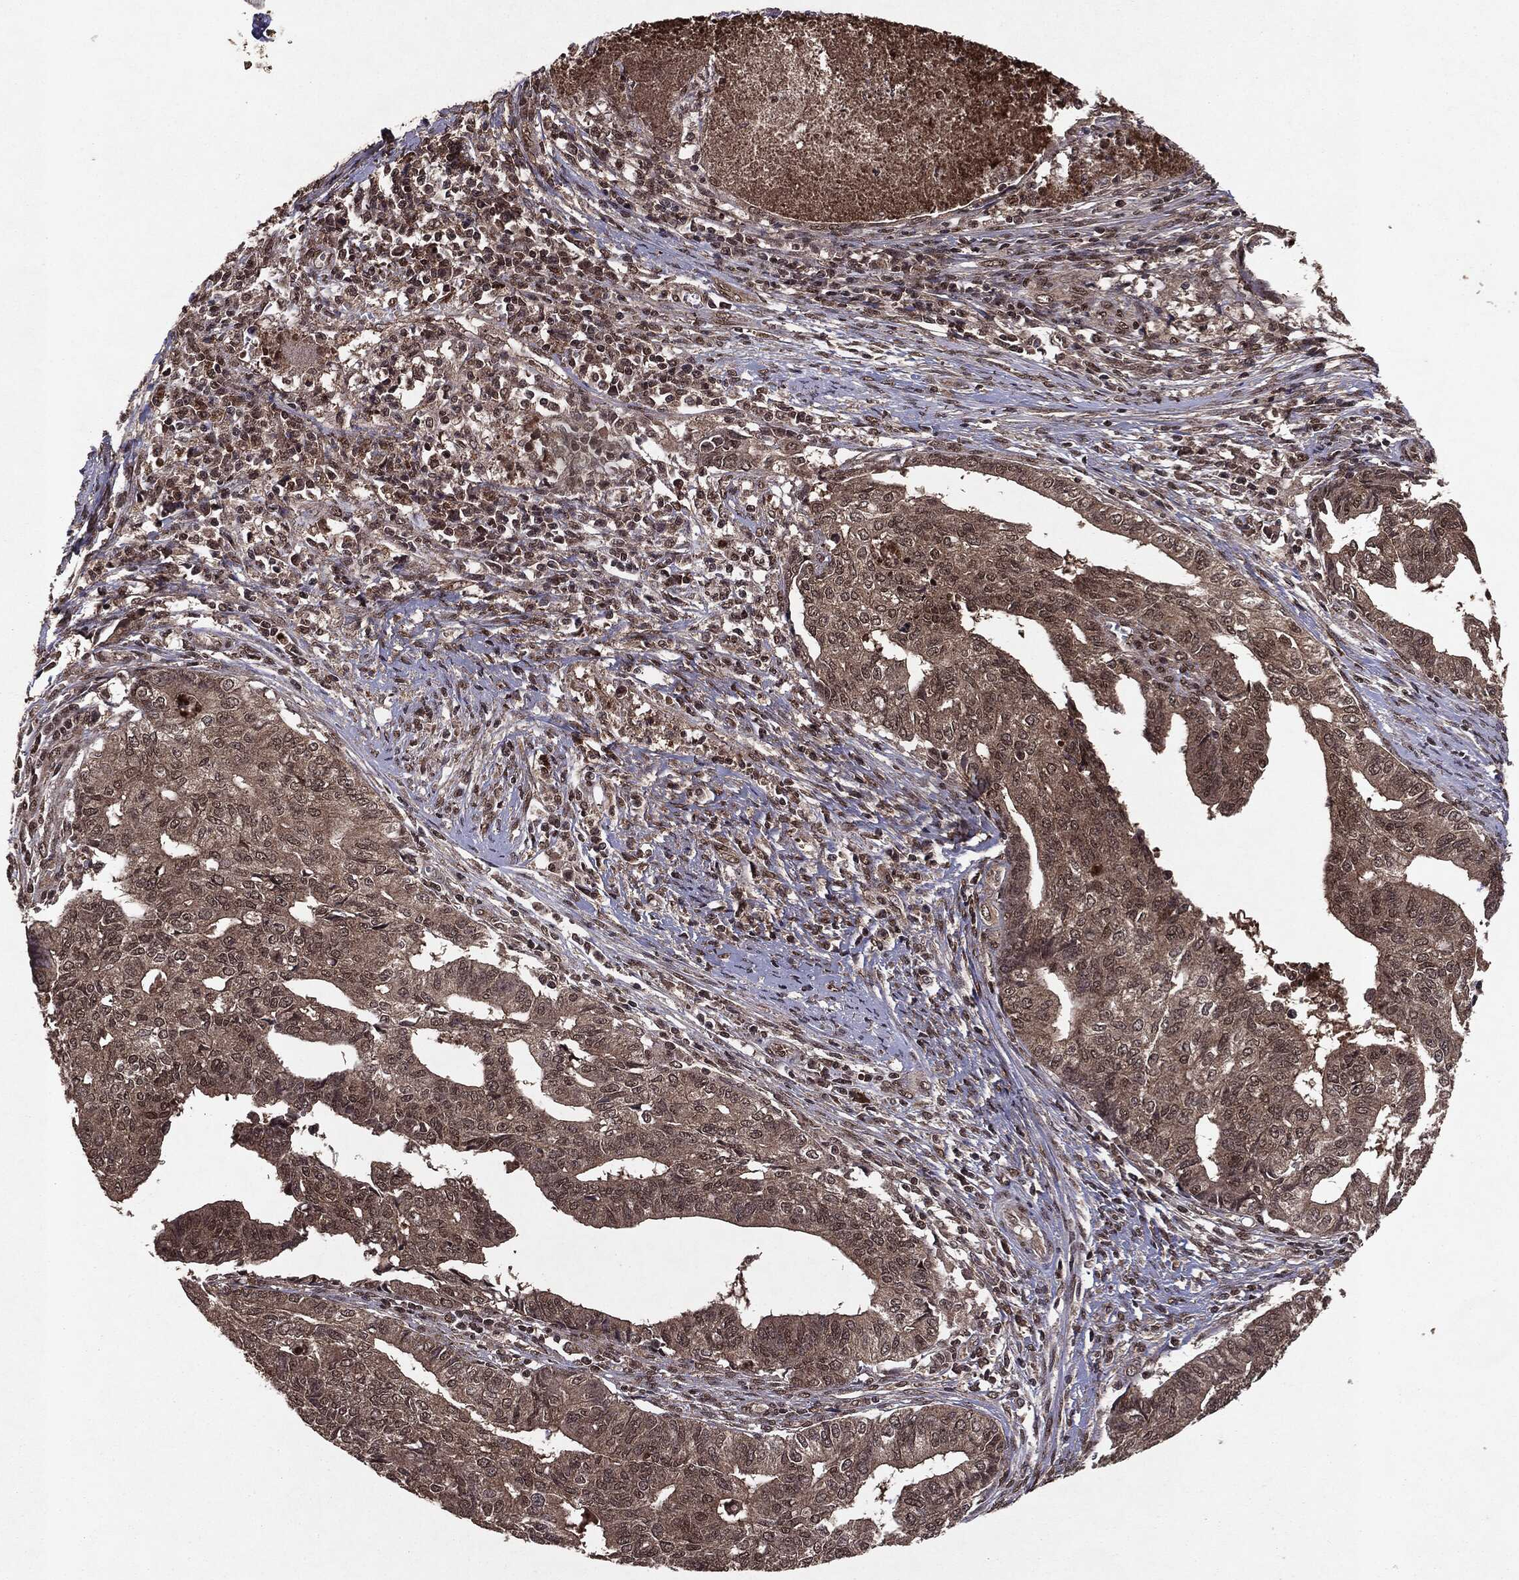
{"staining": {"intensity": "weak", "quantity": "25%-75%", "location": "cytoplasmic/membranous"}, "tissue": "endometrial cancer", "cell_type": "Tumor cells", "image_type": "cancer", "snomed": [{"axis": "morphology", "description": "Adenocarcinoma, NOS"}, {"axis": "topography", "description": "Endometrium"}], "caption": "The histopathology image demonstrates a brown stain indicating the presence of a protein in the cytoplasmic/membranous of tumor cells in endometrial adenocarcinoma.", "gene": "PEBP1", "patient": {"sex": "female", "age": 65}}